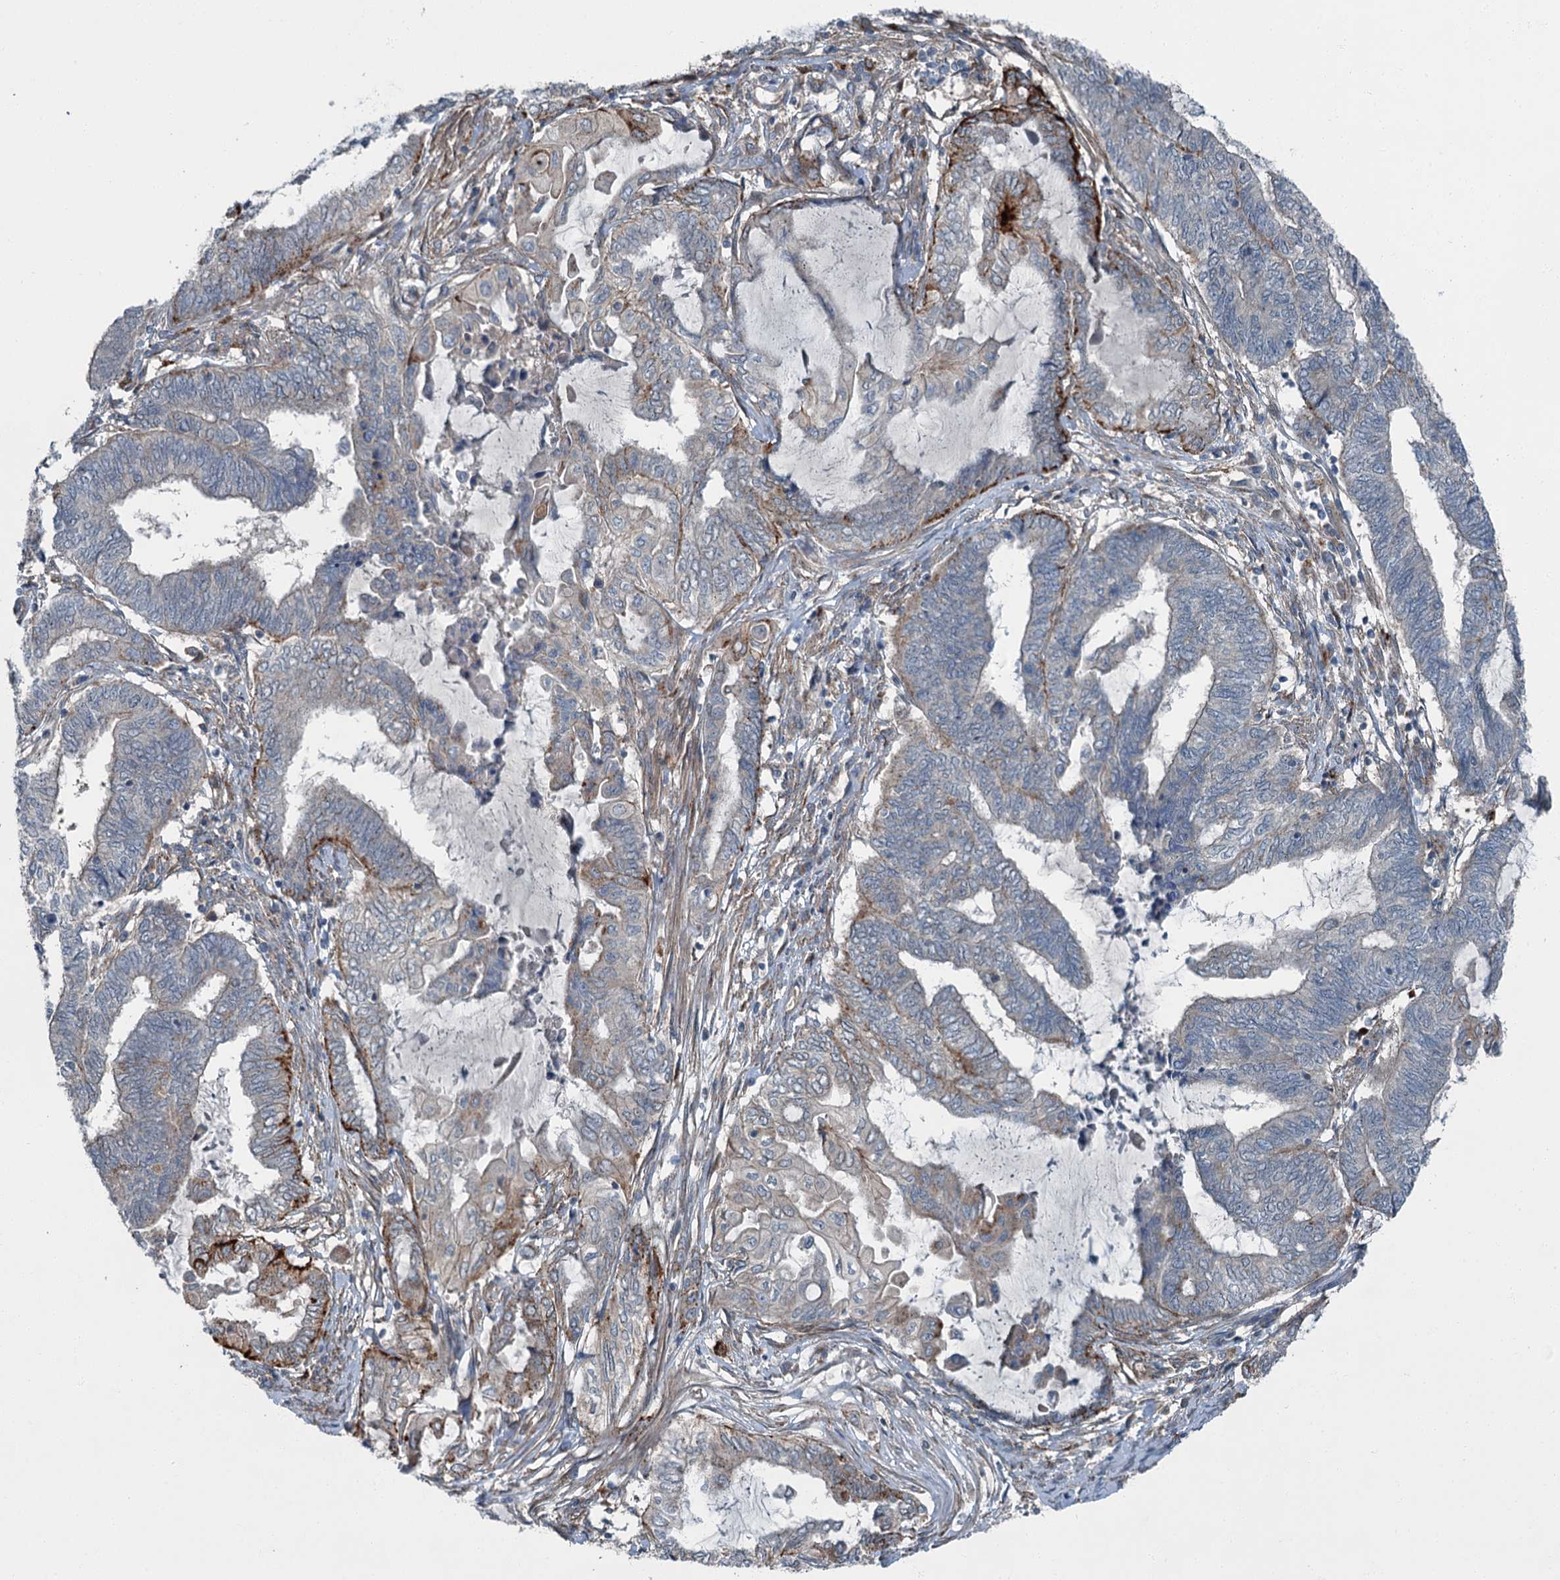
{"staining": {"intensity": "strong", "quantity": "<25%", "location": "cytoplasmic/membranous"}, "tissue": "endometrial cancer", "cell_type": "Tumor cells", "image_type": "cancer", "snomed": [{"axis": "morphology", "description": "Adenocarcinoma, NOS"}, {"axis": "topography", "description": "Uterus"}, {"axis": "topography", "description": "Endometrium"}], "caption": "Adenocarcinoma (endometrial) was stained to show a protein in brown. There is medium levels of strong cytoplasmic/membranous expression in approximately <25% of tumor cells.", "gene": "AXL", "patient": {"sex": "female", "age": 70}}